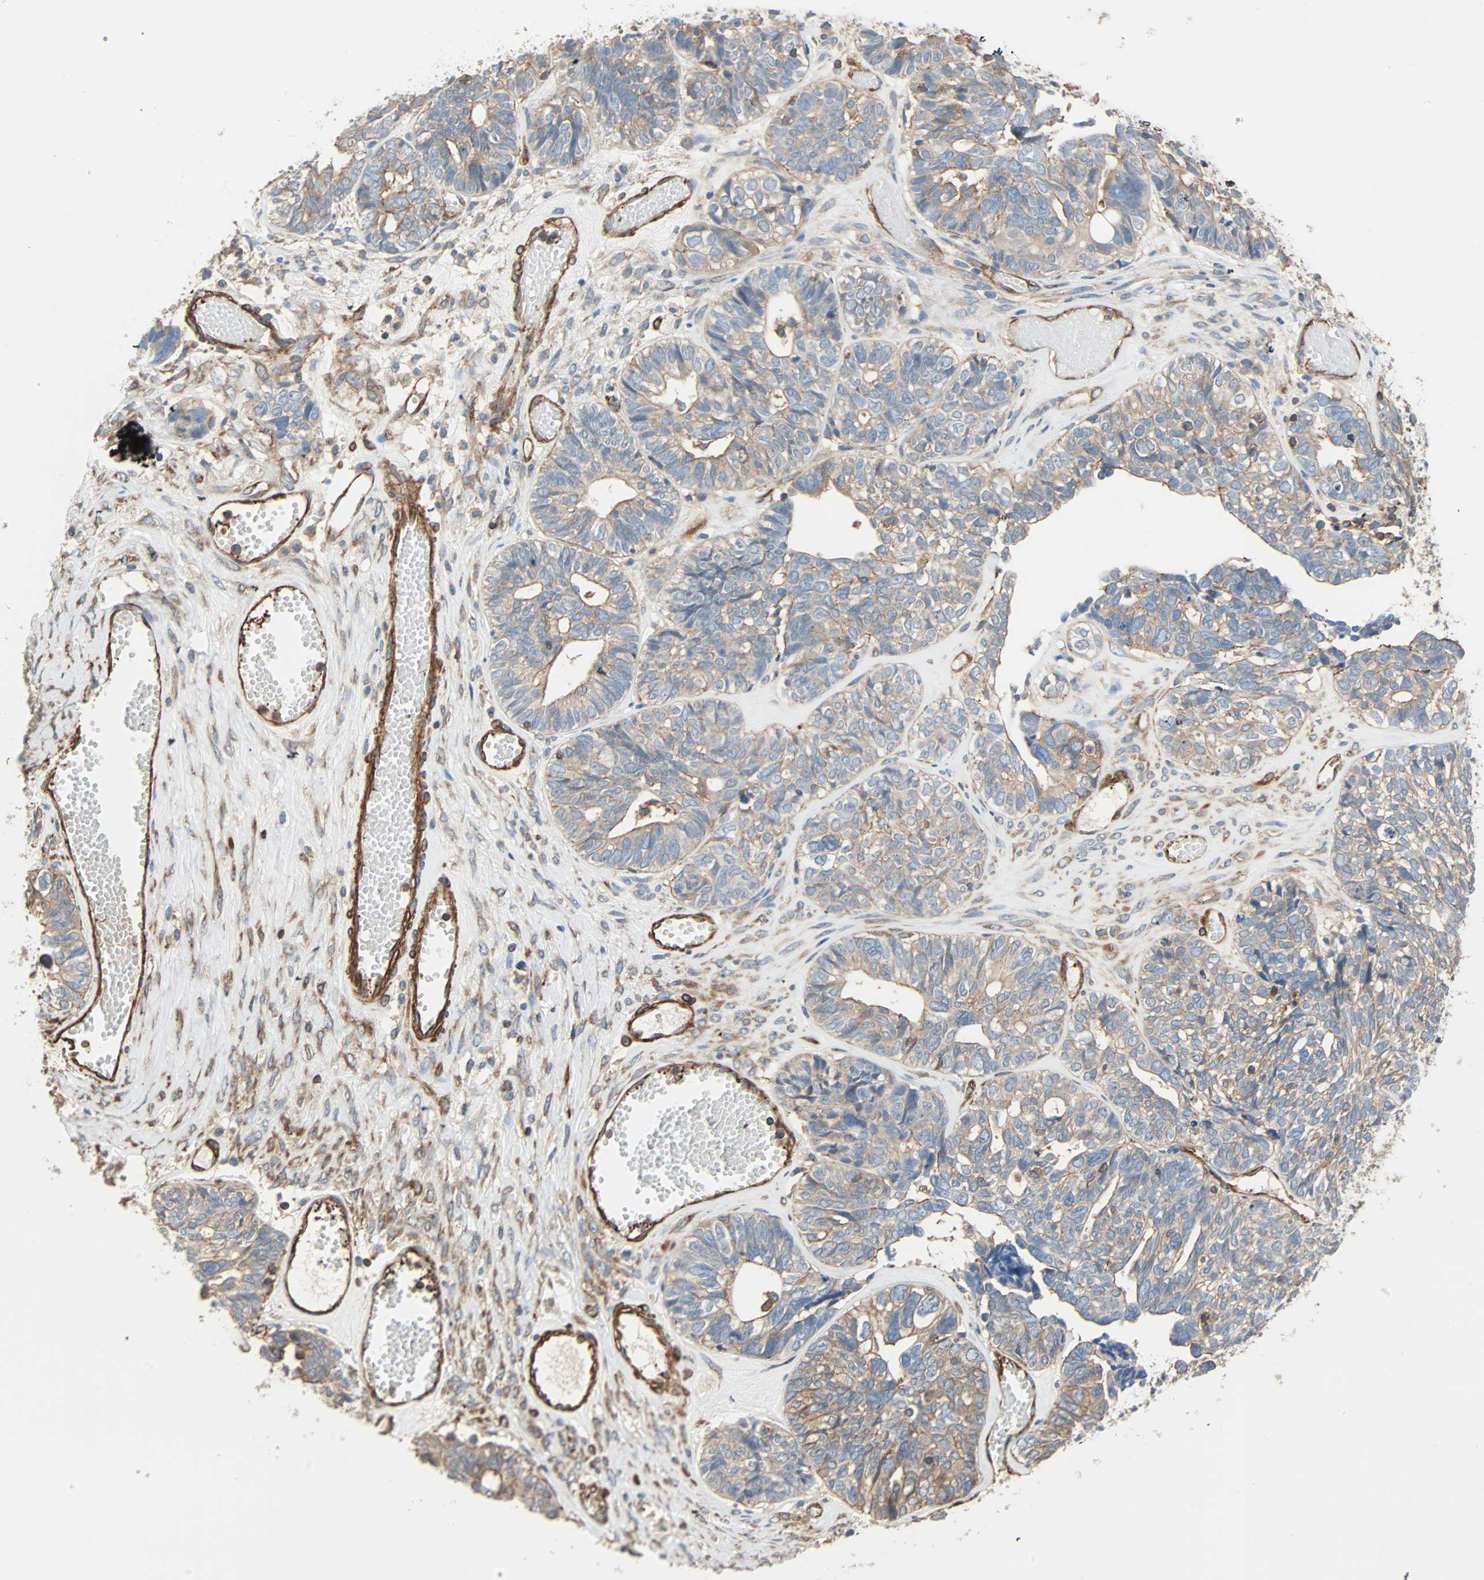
{"staining": {"intensity": "weak", "quantity": "<25%", "location": "cytoplasmic/membranous"}, "tissue": "ovarian cancer", "cell_type": "Tumor cells", "image_type": "cancer", "snomed": [{"axis": "morphology", "description": "Cystadenocarcinoma, serous, NOS"}, {"axis": "topography", "description": "Ovary"}], "caption": "Immunohistochemistry (IHC) of human ovarian serous cystadenocarcinoma displays no expression in tumor cells.", "gene": "GALNT10", "patient": {"sex": "female", "age": 79}}